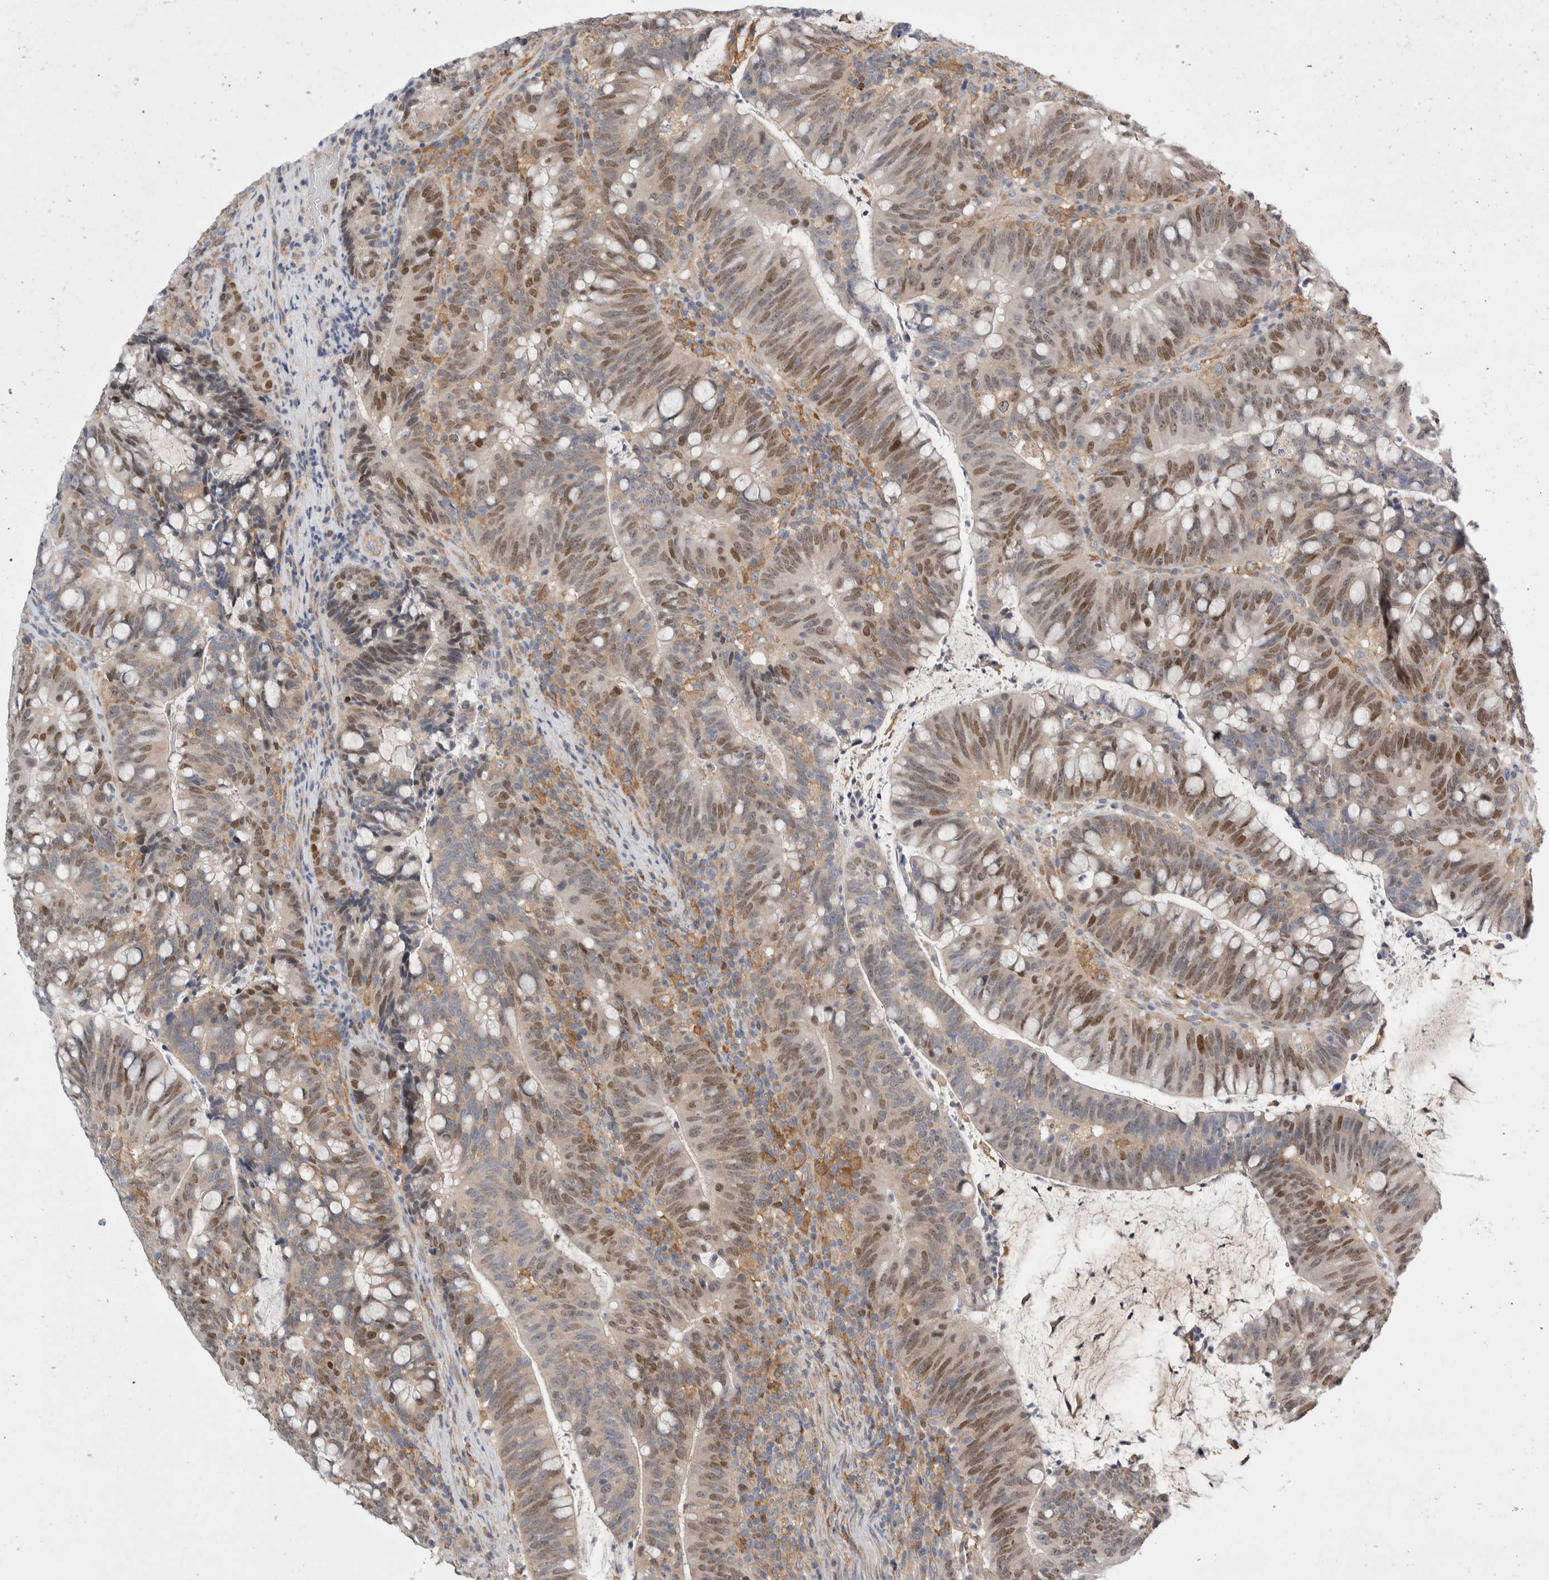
{"staining": {"intensity": "moderate", "quantity": ">75%", "location": "nuclear"}, "tissue": "colorectal cancer", "cell_type": "Tumor cells", "image_type": "cancer", "snomed": [{"axis": "morphology", "description": "Adenocarcinoma, NOS"}, {"axis": "topography", "description": "Colon"}], "caption": "About >75% of tumor cells in human colorectal cancer display moderate nuclear protein staining as visualized by brown immunohistochemical staining.", "gene": "CDCA7L", "patient": {"sex": "female", "age": 66}}